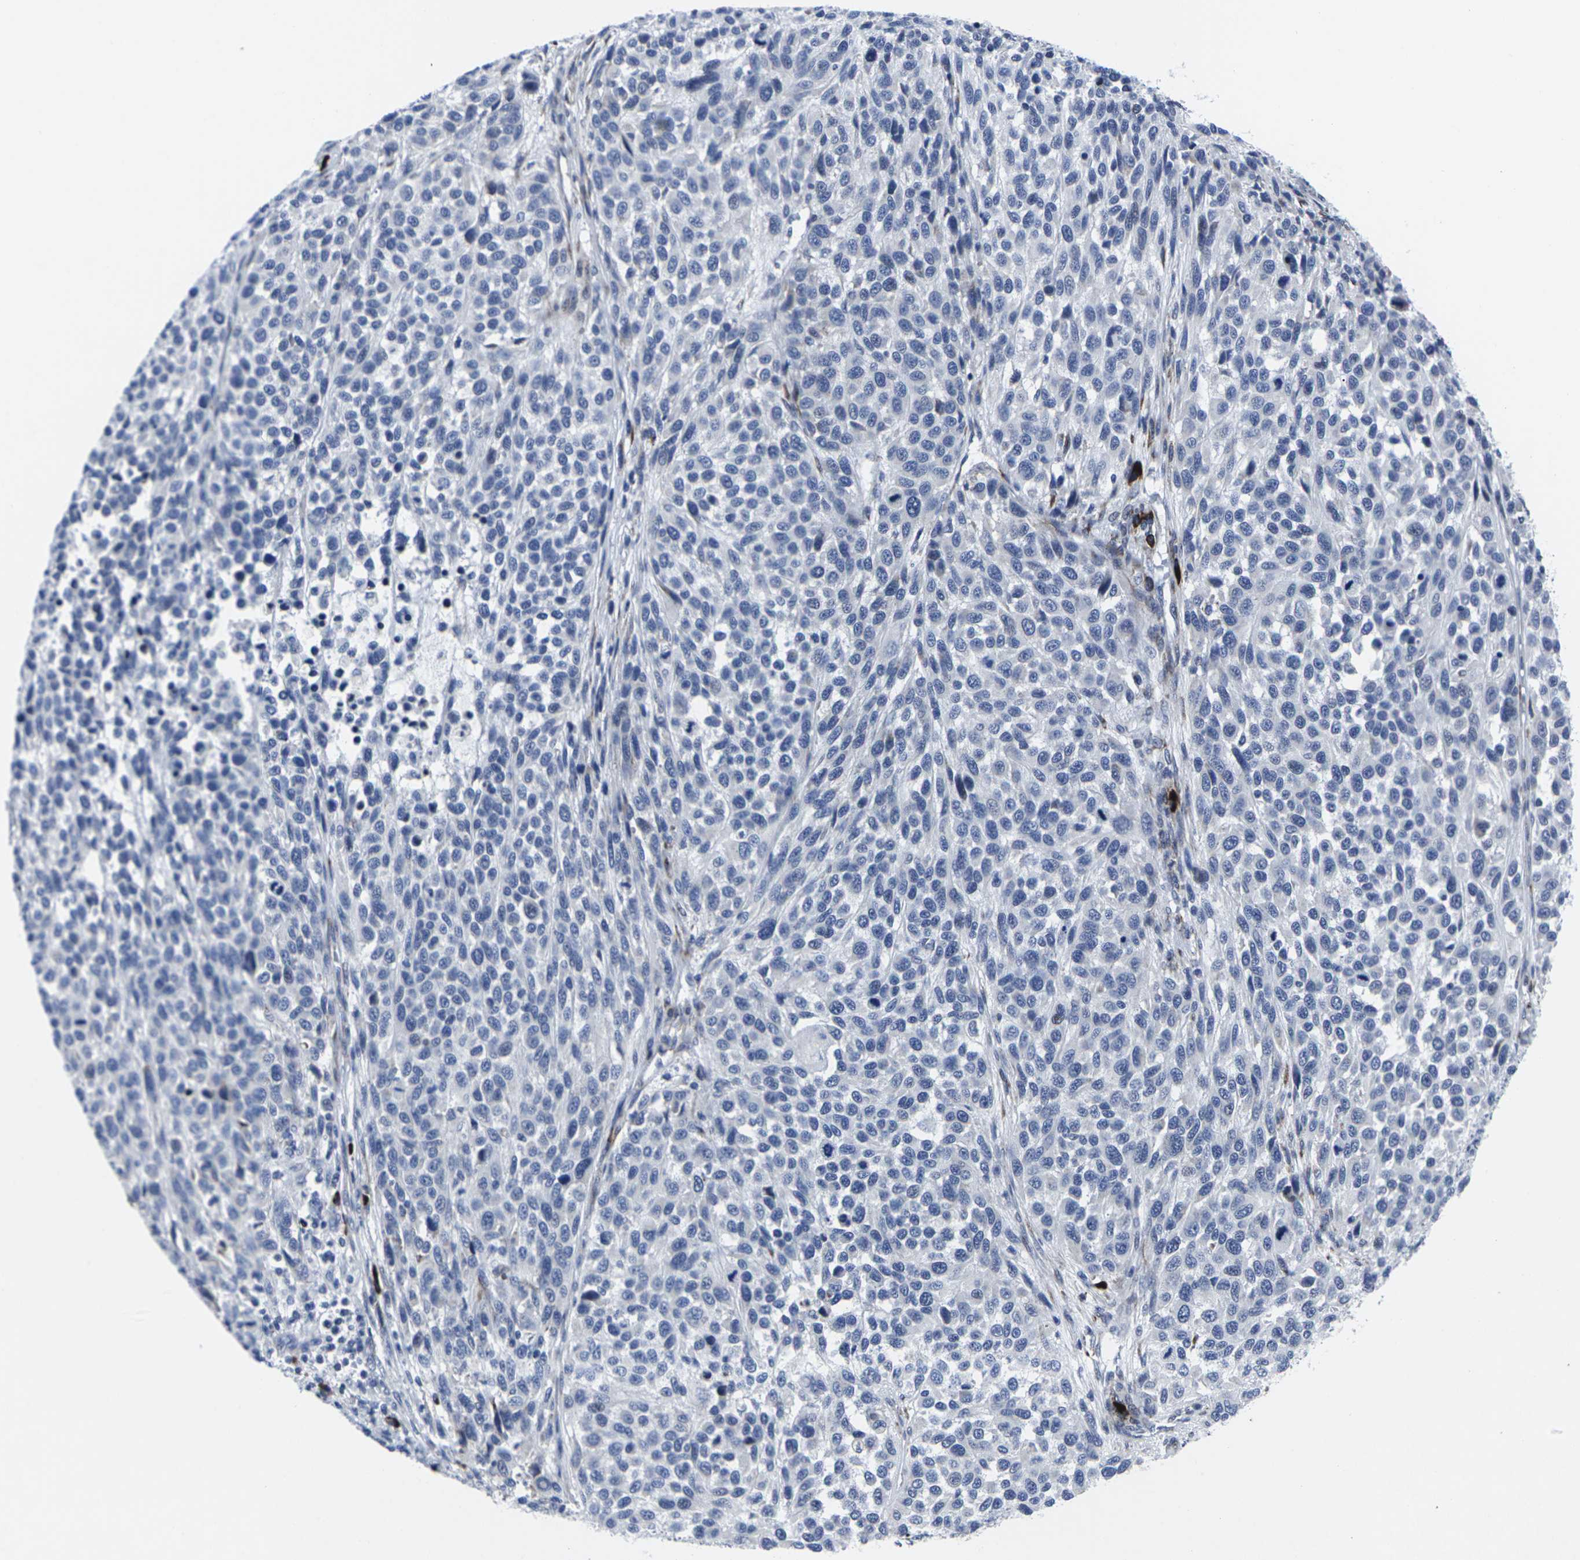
{"staining": {"intensity": "moderate", "quantity": "<25%", "location": "cytoplasmic/membranous"}, "tissue": "melanoma", "cell_type": "Tumor cells", "image_type": "cancer", "snomed": [{"axis": "morphology", "description": "Malignant melanoma, Metastatic site"}, {"axis": "topography", "description": "Lymph node"}], "caption": "Melanoma stained with a brown dye reveals moderate cytoplasmic/membranous positive expression in approximately <25% of tumor cells.", "gene": "RPN1", "patient": {"sex": "male", "age": 61}}